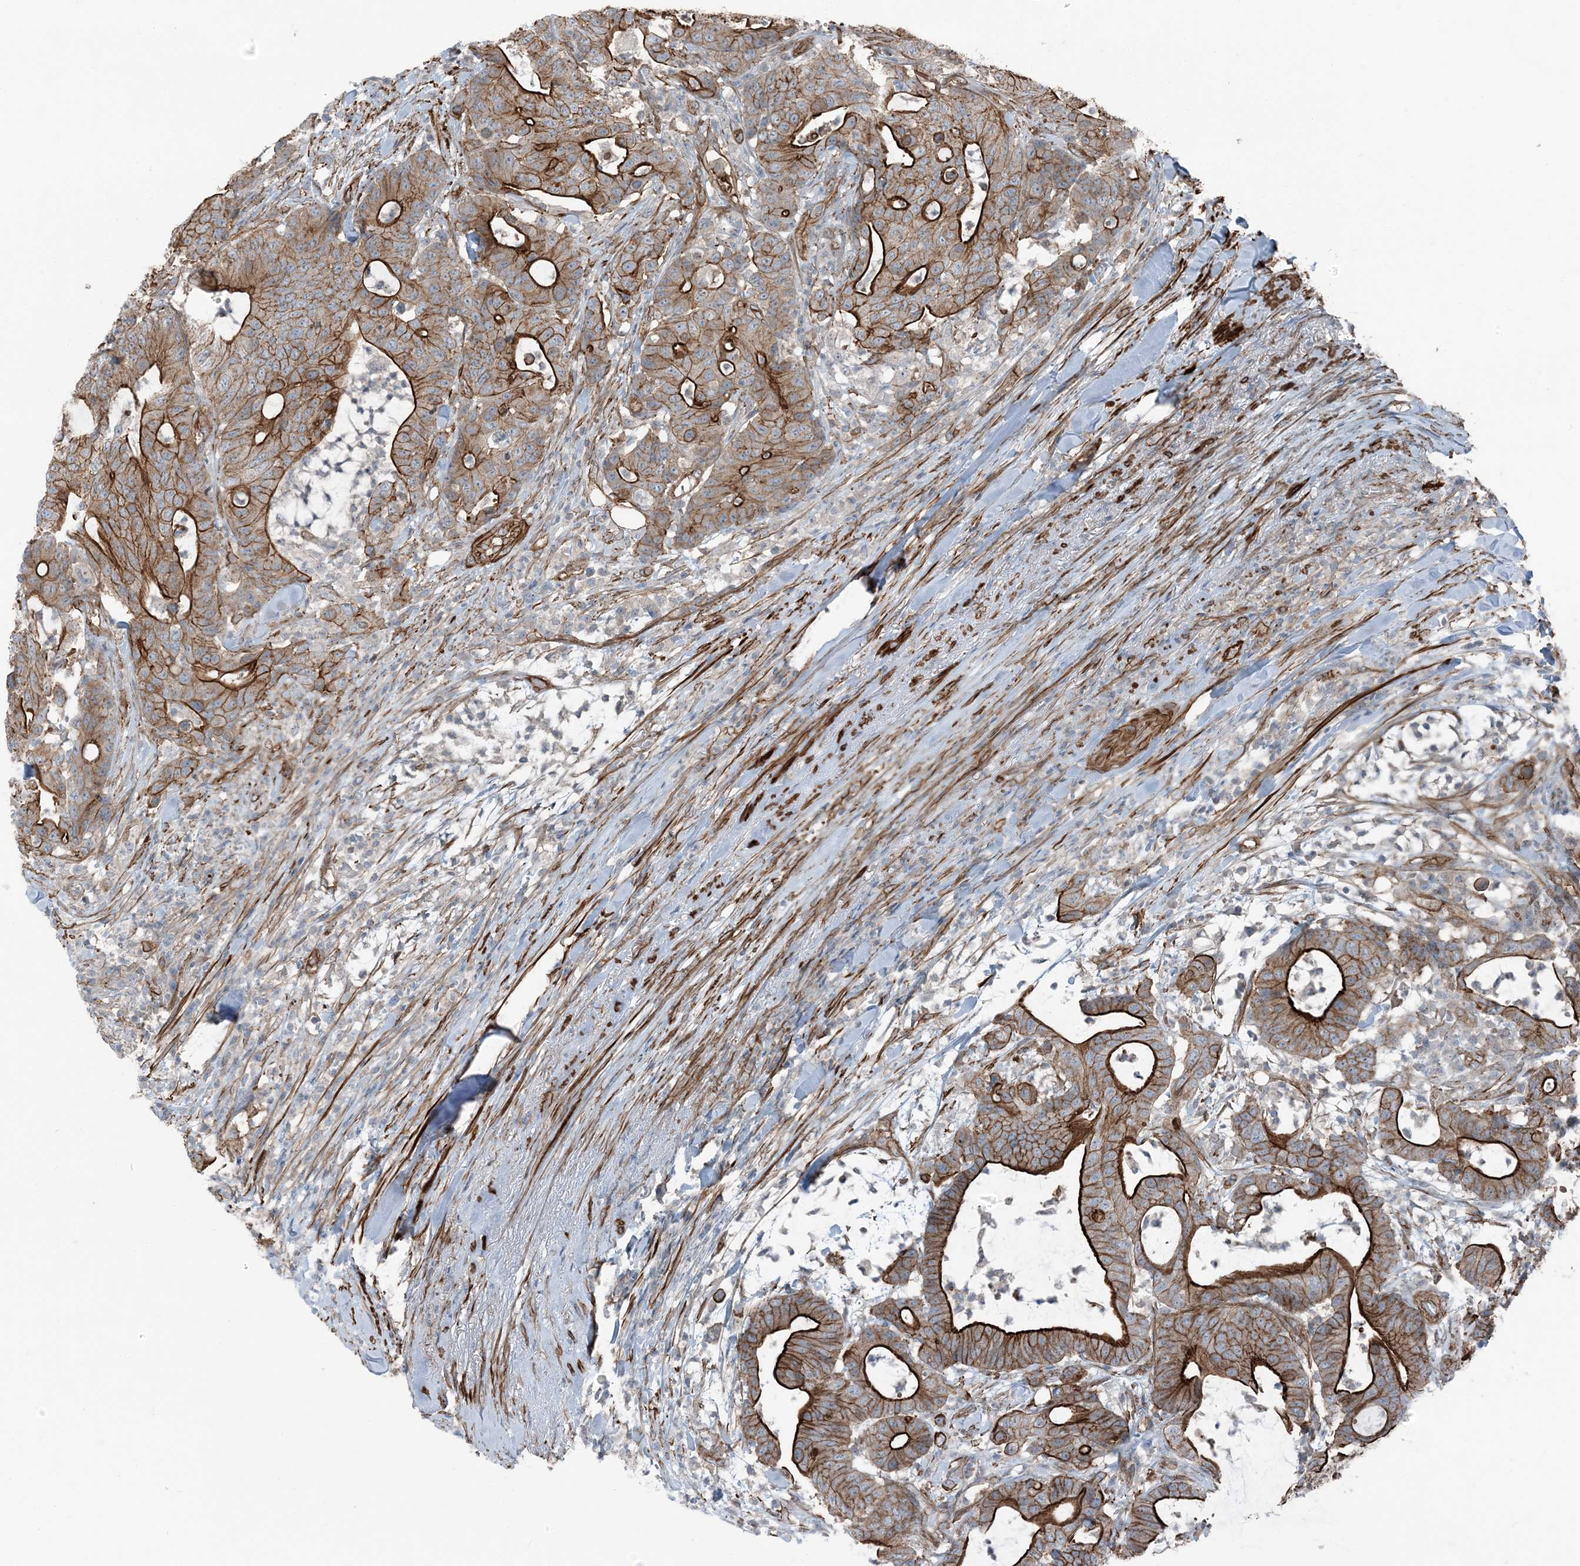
{"staining": {"intensity": "strong", "quantity": ">75%", "location": "cytoplasmic/membranous"}, "tissue": "colorectal cancer", "cell_type": "Tumor cells", "image_type": "cancer", "snomed": [{"axis": "morphology", "description": "Adenocarcinoma, NOS"}, {"axis": "topography", "description": "Colon"}], "caption": "Immunohistochemistry staining of colorectal adenocarcinoma, which shows high levels of strong cytoplasmic/membranous staining in about >75% of tumor cells indicating strong cytoplasmic/membranous protein staining. The staining was performed using DAB (3,3'-diaminobenzidine) (brown) for protein detection and nuclei were counterstained in hematoxylin (blue).", "gene": "ZFP90", "patient": {"sex": "female", "age": 84}}